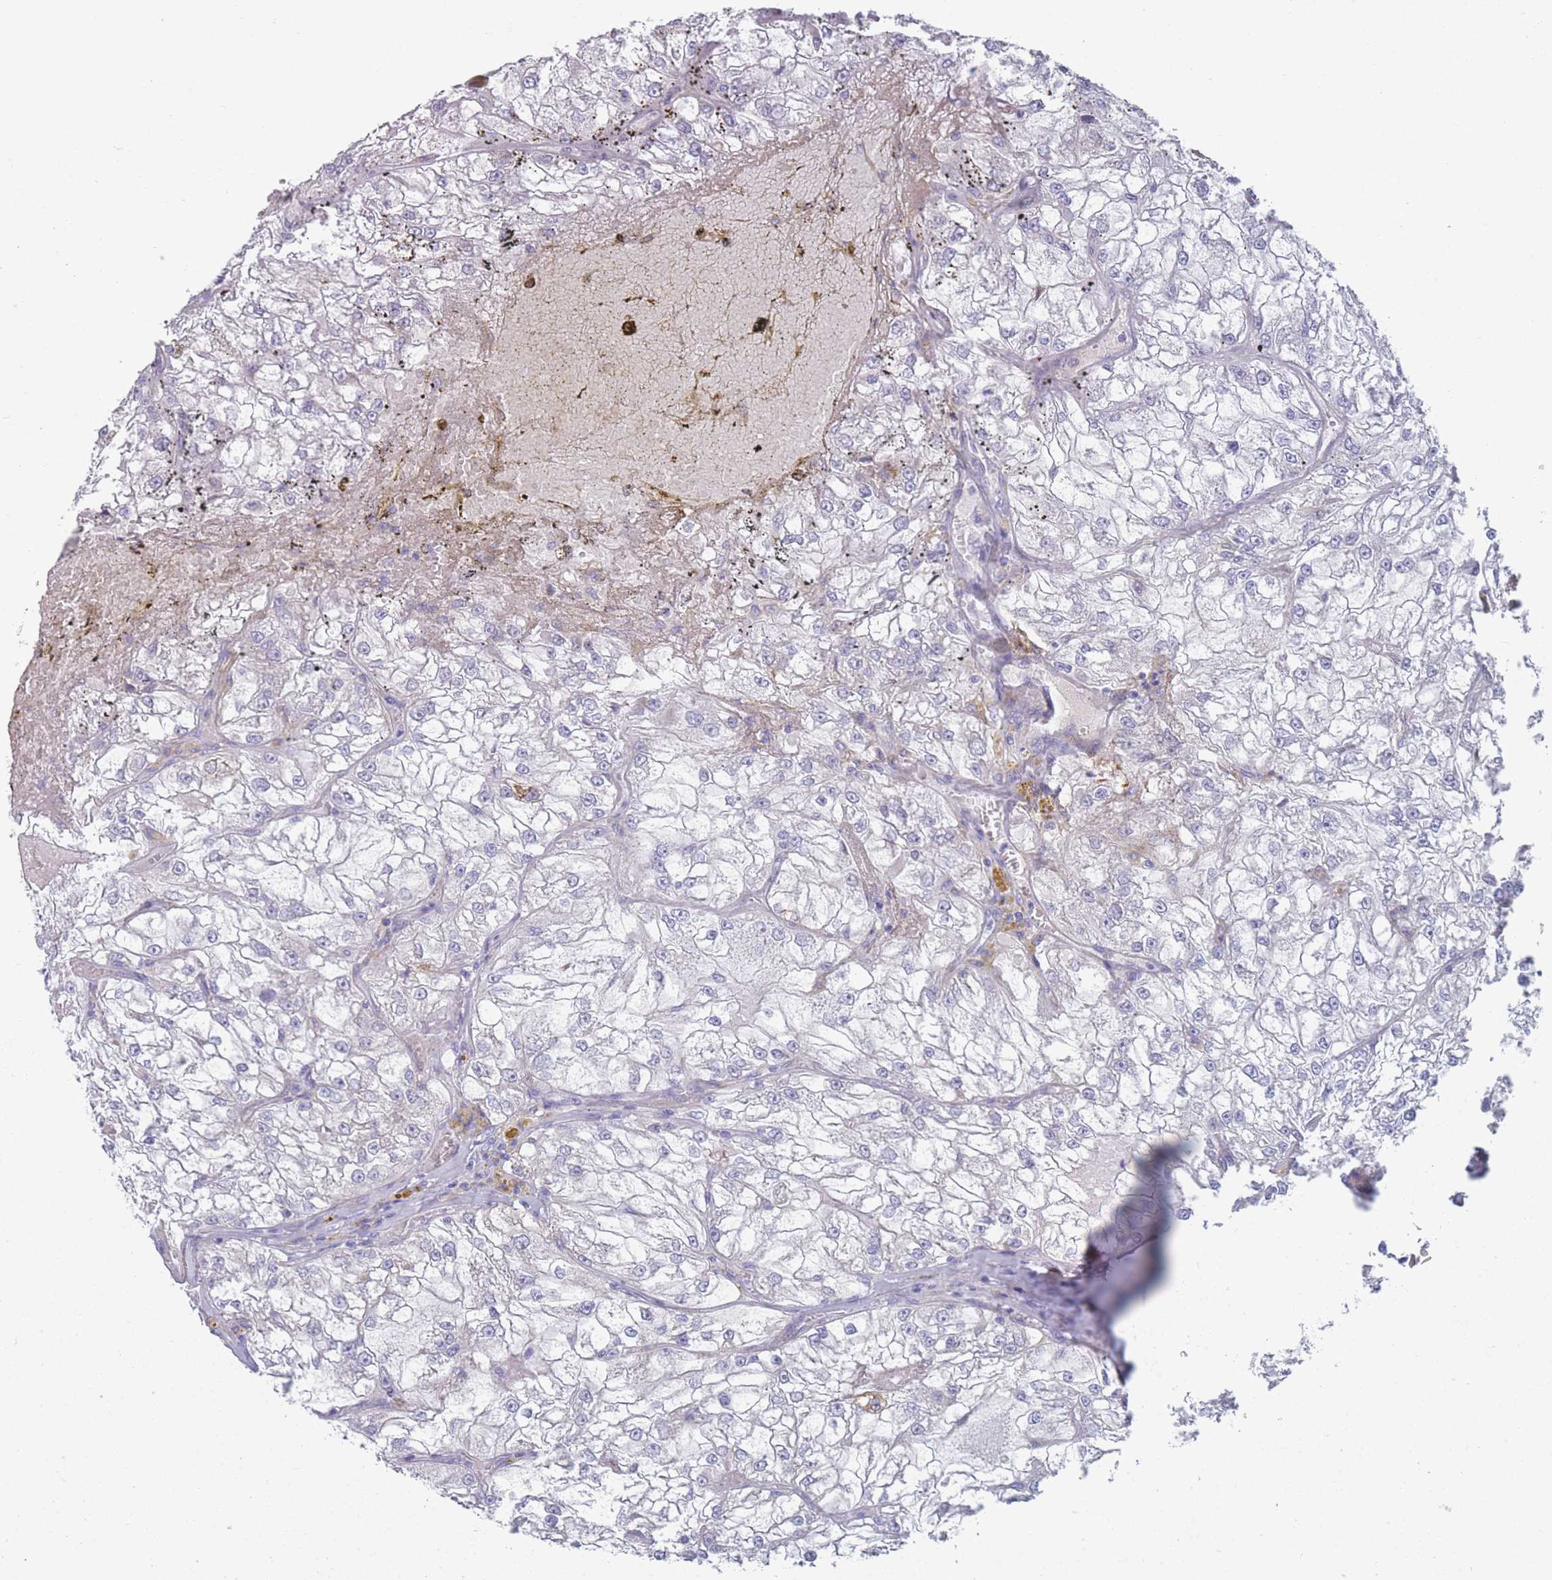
{"staining": {"intensity": "negative", "quantity": "none", "location": "none"}, "tissue": "renal cancer", "cell_type": "Tumor cells", "image_type": "cancer", "snomed": [{"axis": "morphology", "description": "Adenocarcinoma, NOS"}, {"axis": "topography", "description": "Kidney"}], "caption": "DAB (3,3'-diaminobenzidine) immunohistochemical staining of renal cancer displays no significant expression in tumor cells.", "gene": "ST8SIA5", "patient": {"sex": "female", "age": 72}}